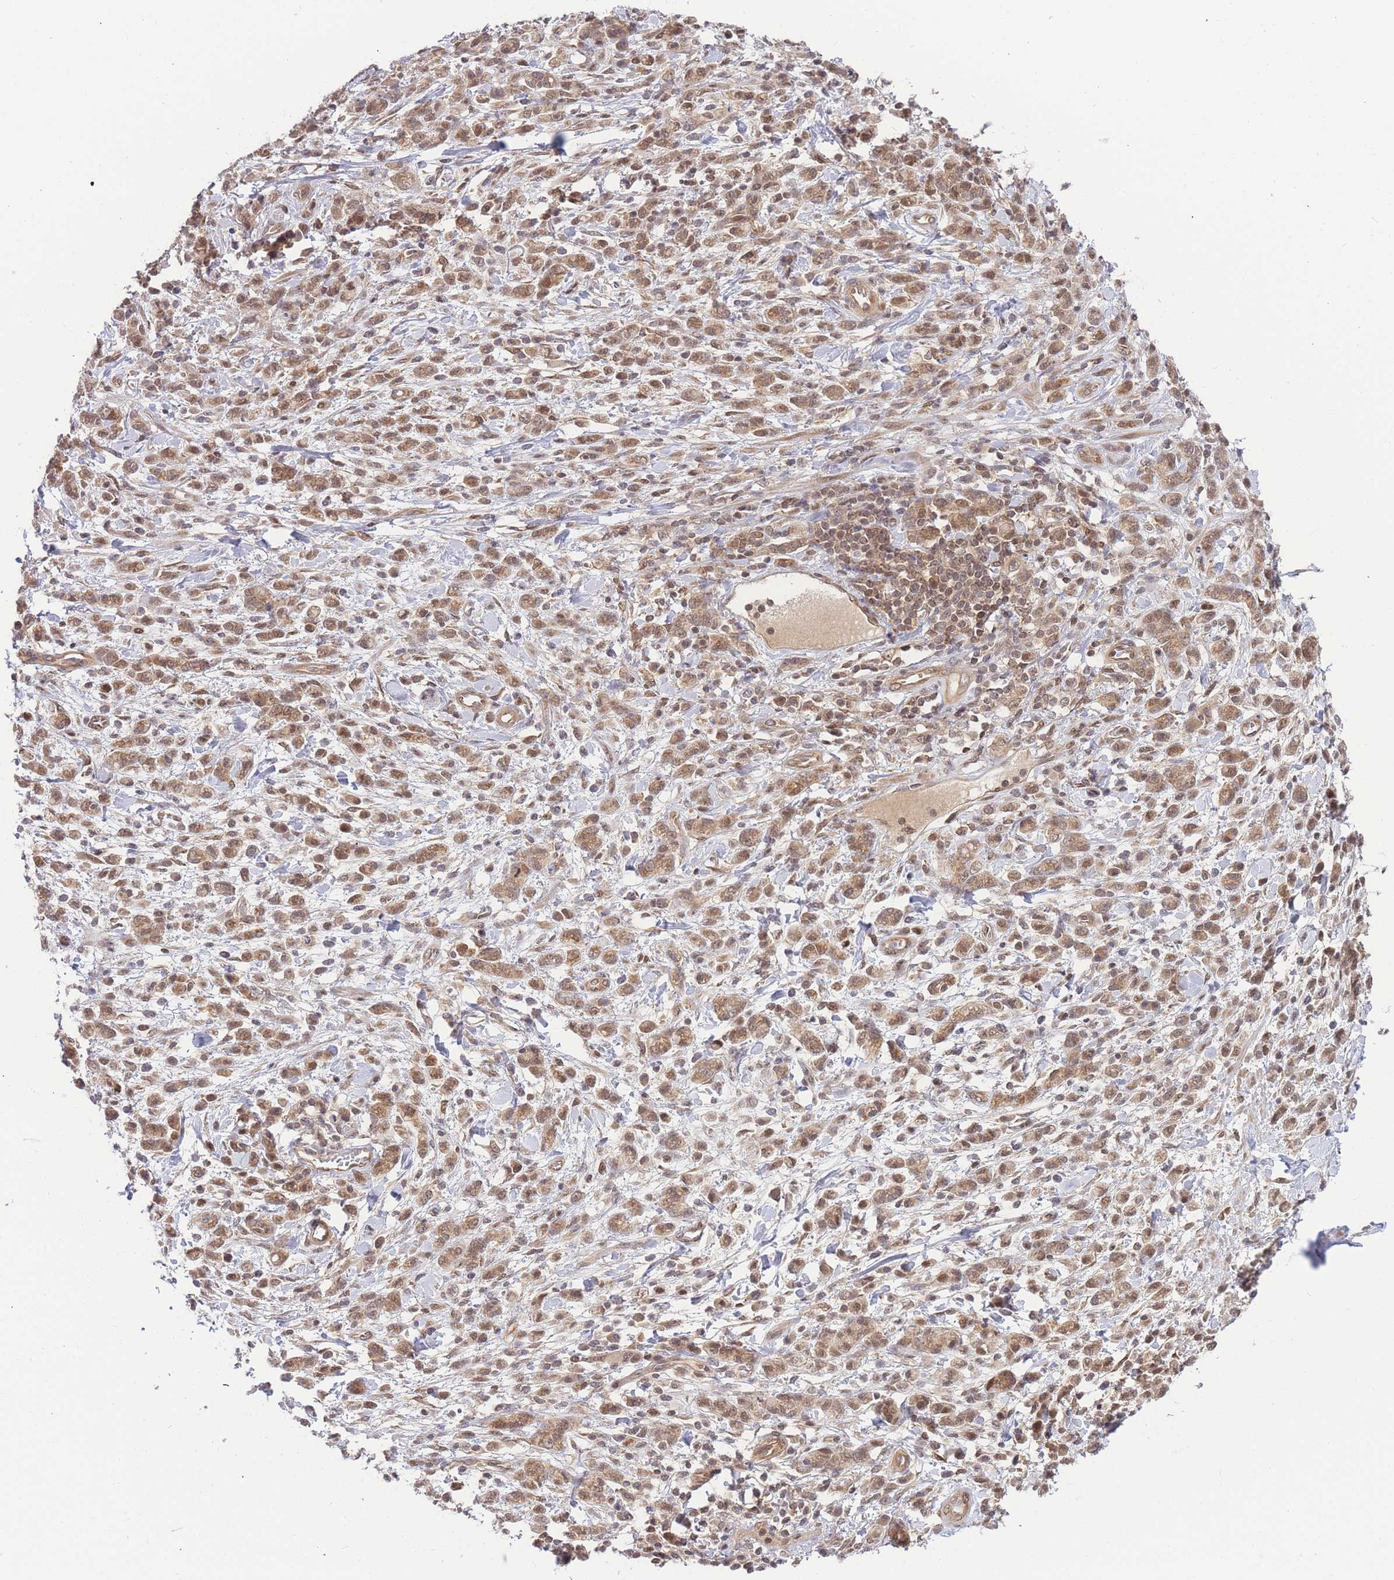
{"staining": {"intensity": "moderate", "quantity": ">75%", "location": "cytoplasmic/membranous,nuclear"}, "tissue": "stomach cancer", "cell_type": "Tumor cells", "image_type": "cancer", "snomed": [{"axis": "morphology", "description": "Adenocarcinoma, NOS"}, {"axis": "topography", "description": "Stomach"}], "caption": "Stomach adenocarcinoma tissue displays moderate cytoplasmic/membranous and nuclear staining in approximately >75% of tumor cells, visualized by immunohistochemistry.", "gene": "KIAA1191", "patient": {"sex": "male", "age": 77}}